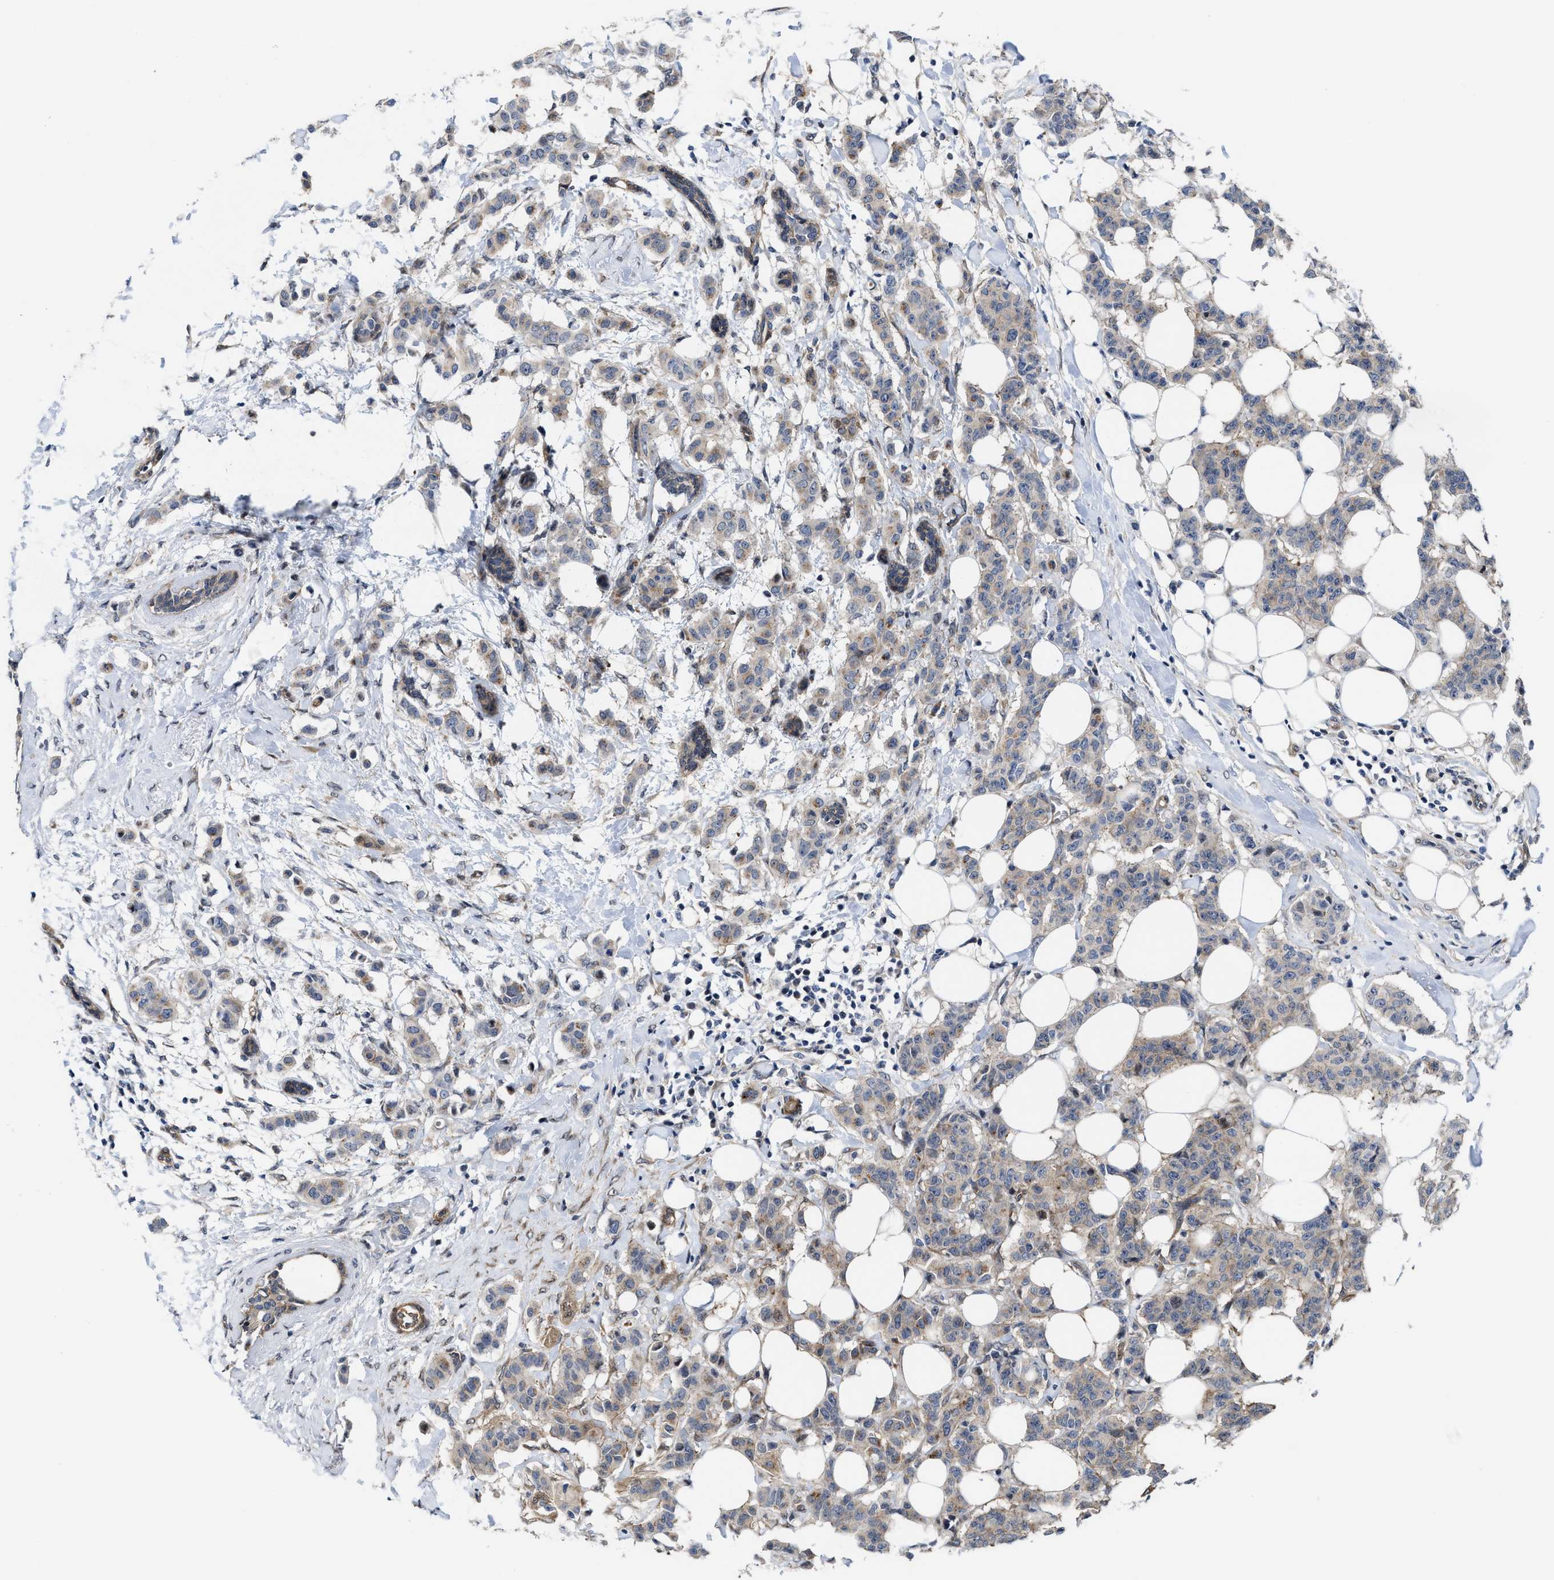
{"staining": {"intensity": "weak", "quantity": "<25%", "location": "cytoplasmic/membranous"}, "tissue": "breast cancer", "cell_type": "Tumor cells", "image_type": "cancer", "snomed": [{"axis": "morphology", "description": "Duct carcinoma"}, {"axis": "topography", "description": "Breast"}], "caption": "A histopathology image of human breast cancer is negative for staining in tumor cells.", "gene": "TGFB1I1", "patient": {"sex": "female", "age": 40}}